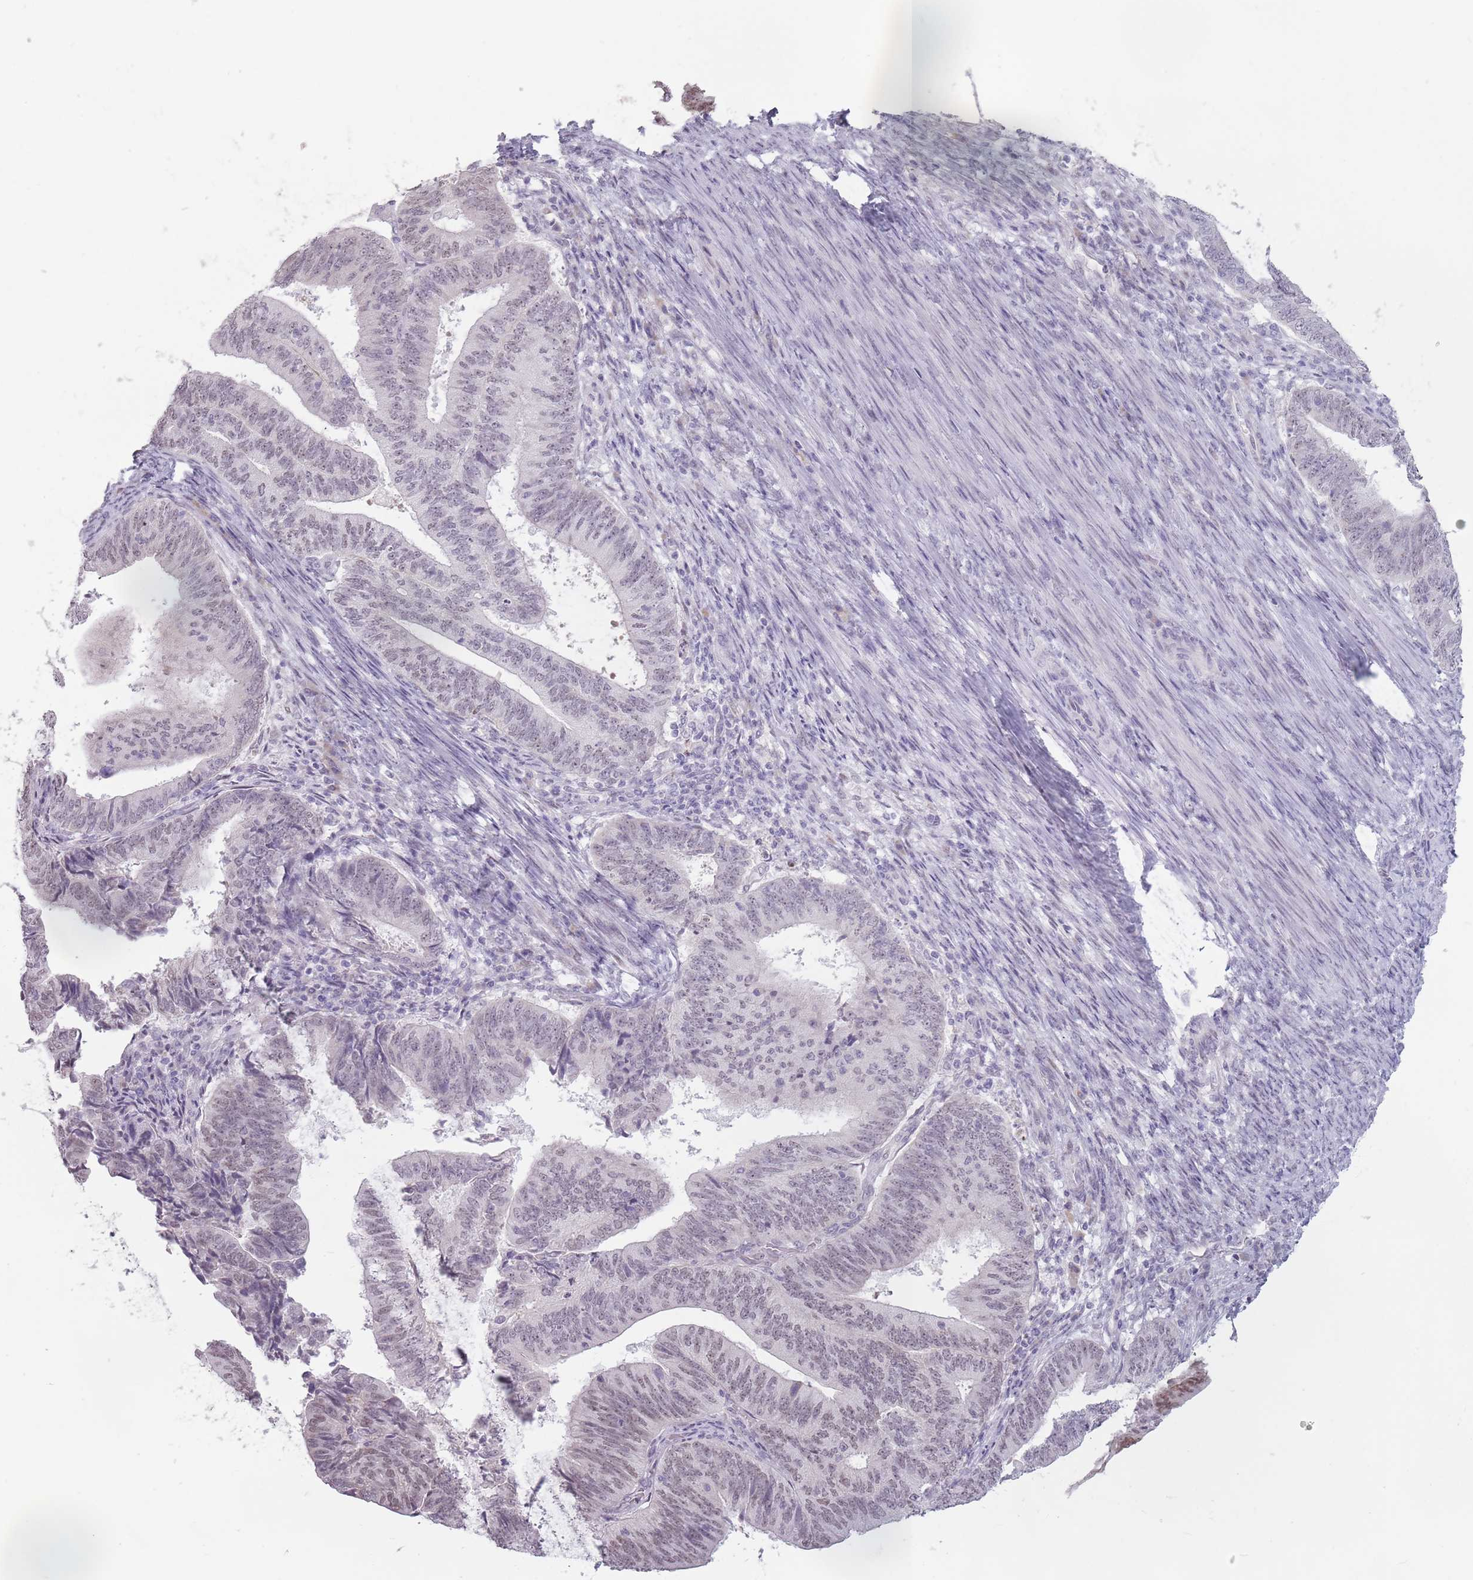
{"staining": {"intensity": "weak", "quantity": "25%-75%", "location": "nuclear"}, "tissue": "endometrial cancer", "cell_type": "Tumor cells", "image_type": "cancer", "snomed": [{"axis": "morphology", "description": "Adenocarcinoma, NOS"}, {"axis": "topography", "description": "Endometrium"}], "caption": "Endometrial cancer tissue exhibits weak nuclear positivity in about 25%-75% of tumor cells", "gene": "PTCHD1", "patient": {"sex": "female", "age": 70}}